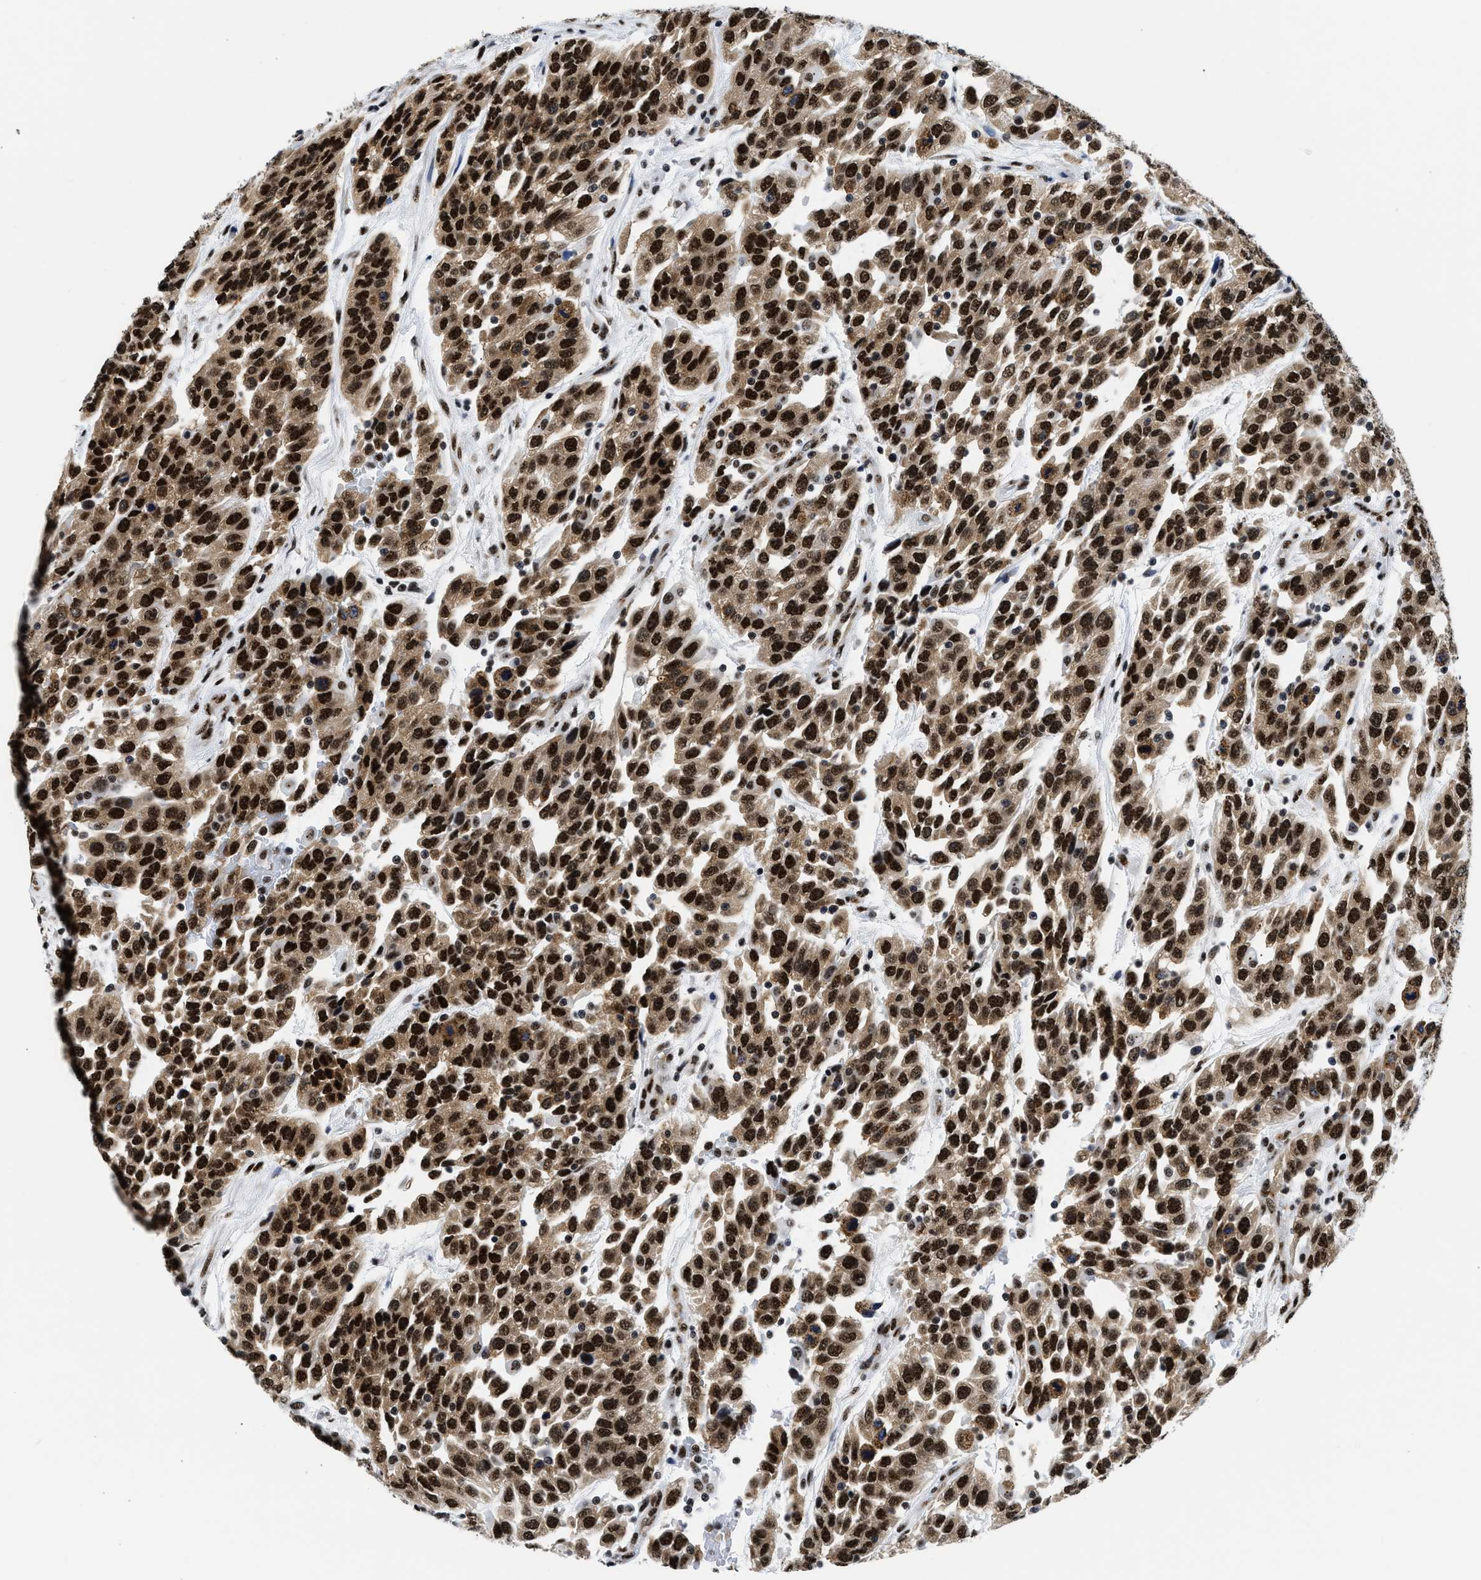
{"staining": {"intensity": "strong", "quantity": ">75%", "location": "cytoplasmic/membranous,nuclear"}, "tissue": "urothelial cancer", "cell_type": "Tumor cells", "image_type": "cancer", "snomed": [{"axis": "morphology", "description": "Urothelial carcinoma, High grade"}, {"axis": "topography", "description": "Urinary bladder"}], "caption": "Immunohistochemical staining of human urothelial cancer shows strong cytoplasmic/membranous and nuclear protein staining in approximately >75% of tumor cells.", "gene": "RBM8A", "patient": {"sex": "female", "age": 80}}